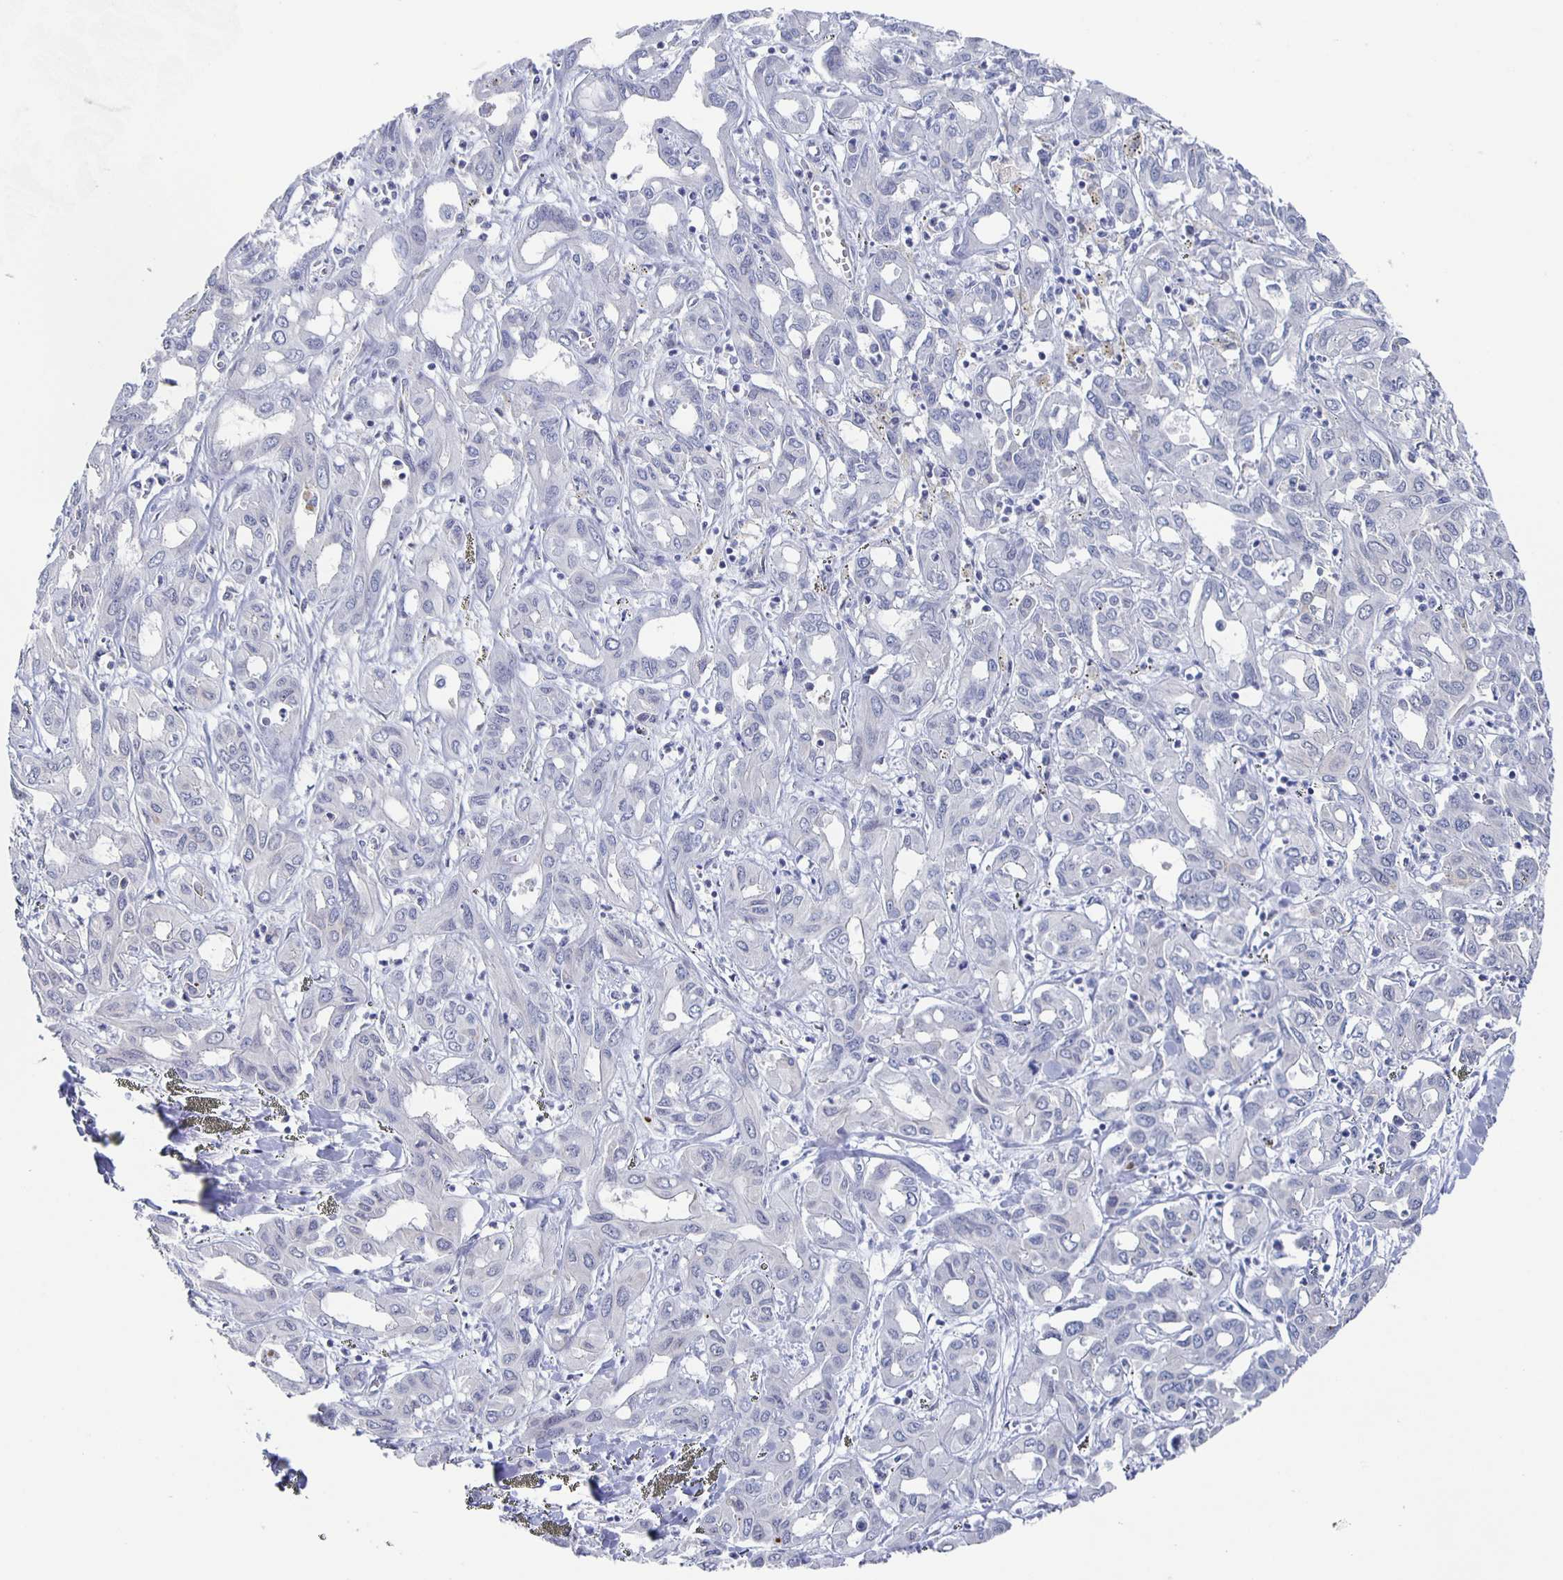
{"staining": {"intensity": "negative", "quantity": "none", "location": "none"}, "tissue": "liver cancer", "cell_type": "Tumor cells", "image_type": "cancer", "snomed": [{"axis": "morphology", "description": "Cholangiocarcinoma"}, {"axis": "topography", "description": "Liver"}], "caption": "A micrograph of liver cancer stained for a protein displays no brown staining in tumor cells.", "gene": "CCDC17", "patient": {"sex": "female", "age": 60}}